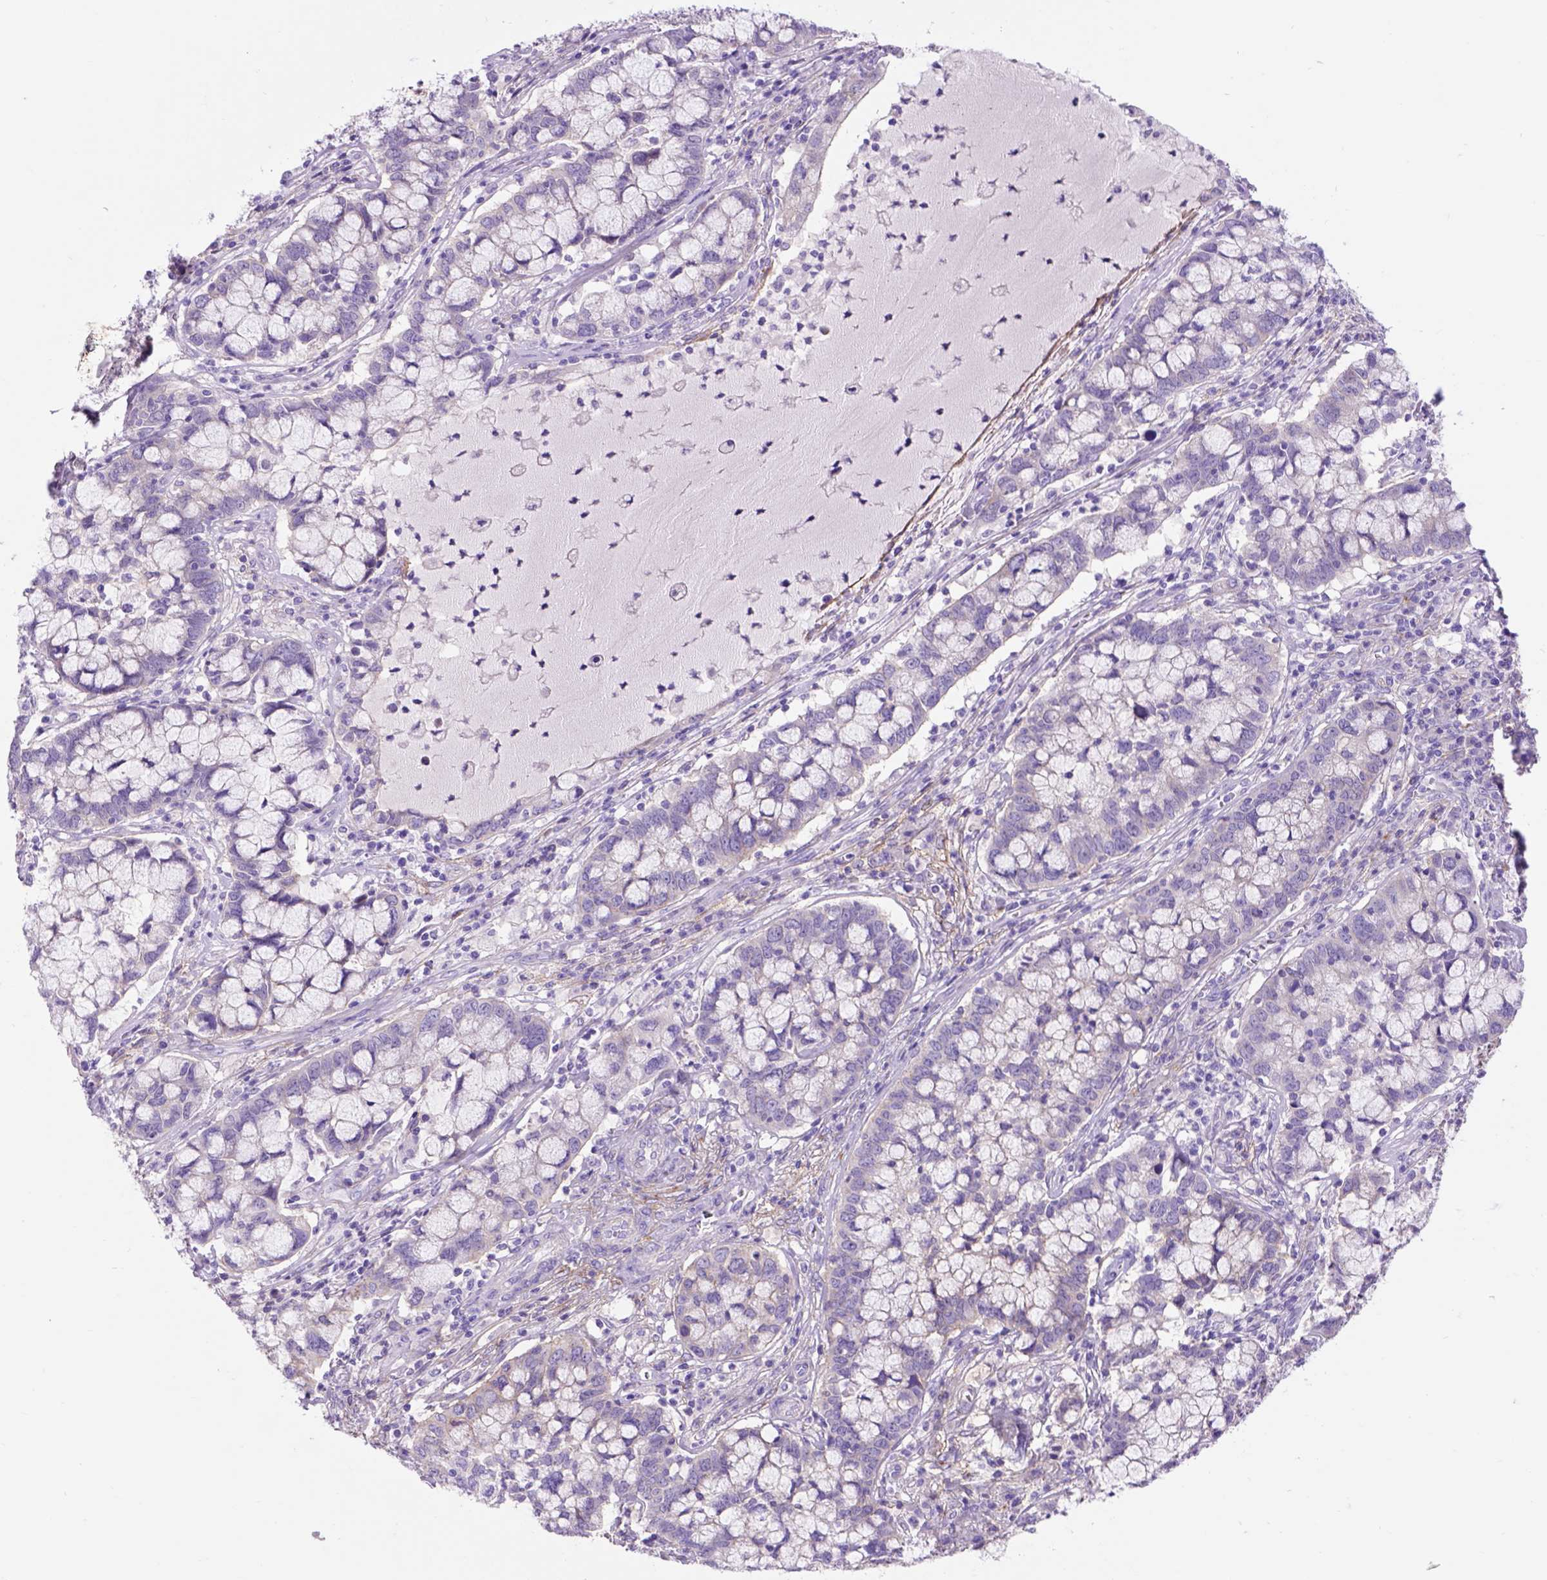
{"staining": {"intensity": "negative", "quantity": "none", "location": "none"}, "tissue": "cervical cancer", "cell_type": "Tumor cells", "image_type": "cancer", "snomed": [{"axis": "morphology", "description": "Adenocarcinoma, NOS"}, {"axis": "topography", "description": "Cervix"}], "caption": "The micrograph reveals no significant staining in tumor cells of cervical adenocarcinoma.", "gene": "EGFR", "patient": {"sex": "female", "age": 40}}